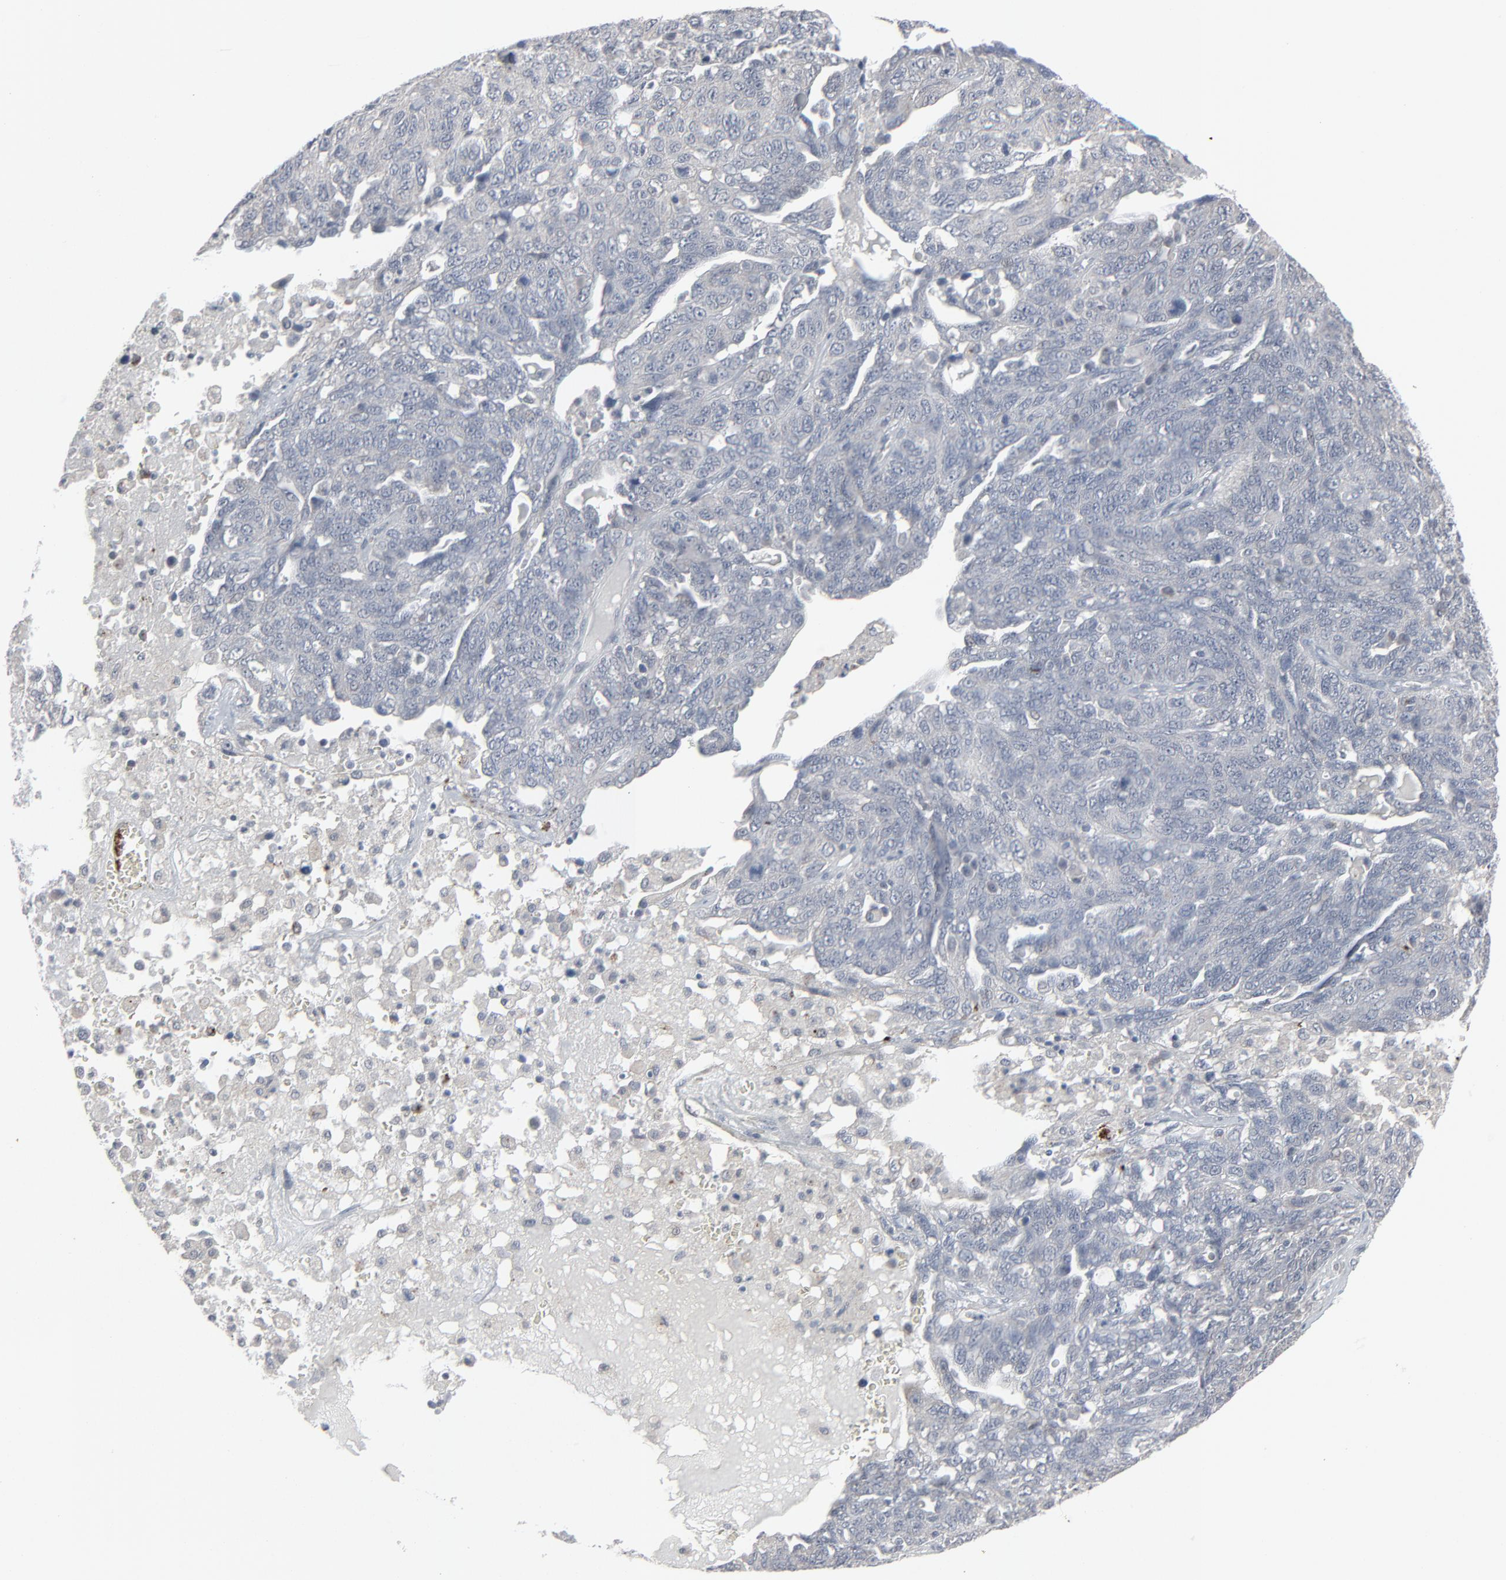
{"staining": {"intensity": "negative", "quantity": "none", "location": "none"}, "tissue": "ovarian cancer", "cell_type": "Tumor cells", "image_type": "cancer", "snomed": [{"axis": "morphology", "description": "Cystadenocarcinoma, serous, NOS"}, {"axis": "topography", "description": "Ovary"}], "caption": "Histopathology image shows no protein staining in tumor cells of ovarian cancer tissue.", "gene": "NEUROD1", "patient": {"sex": "female", "age": 71}}